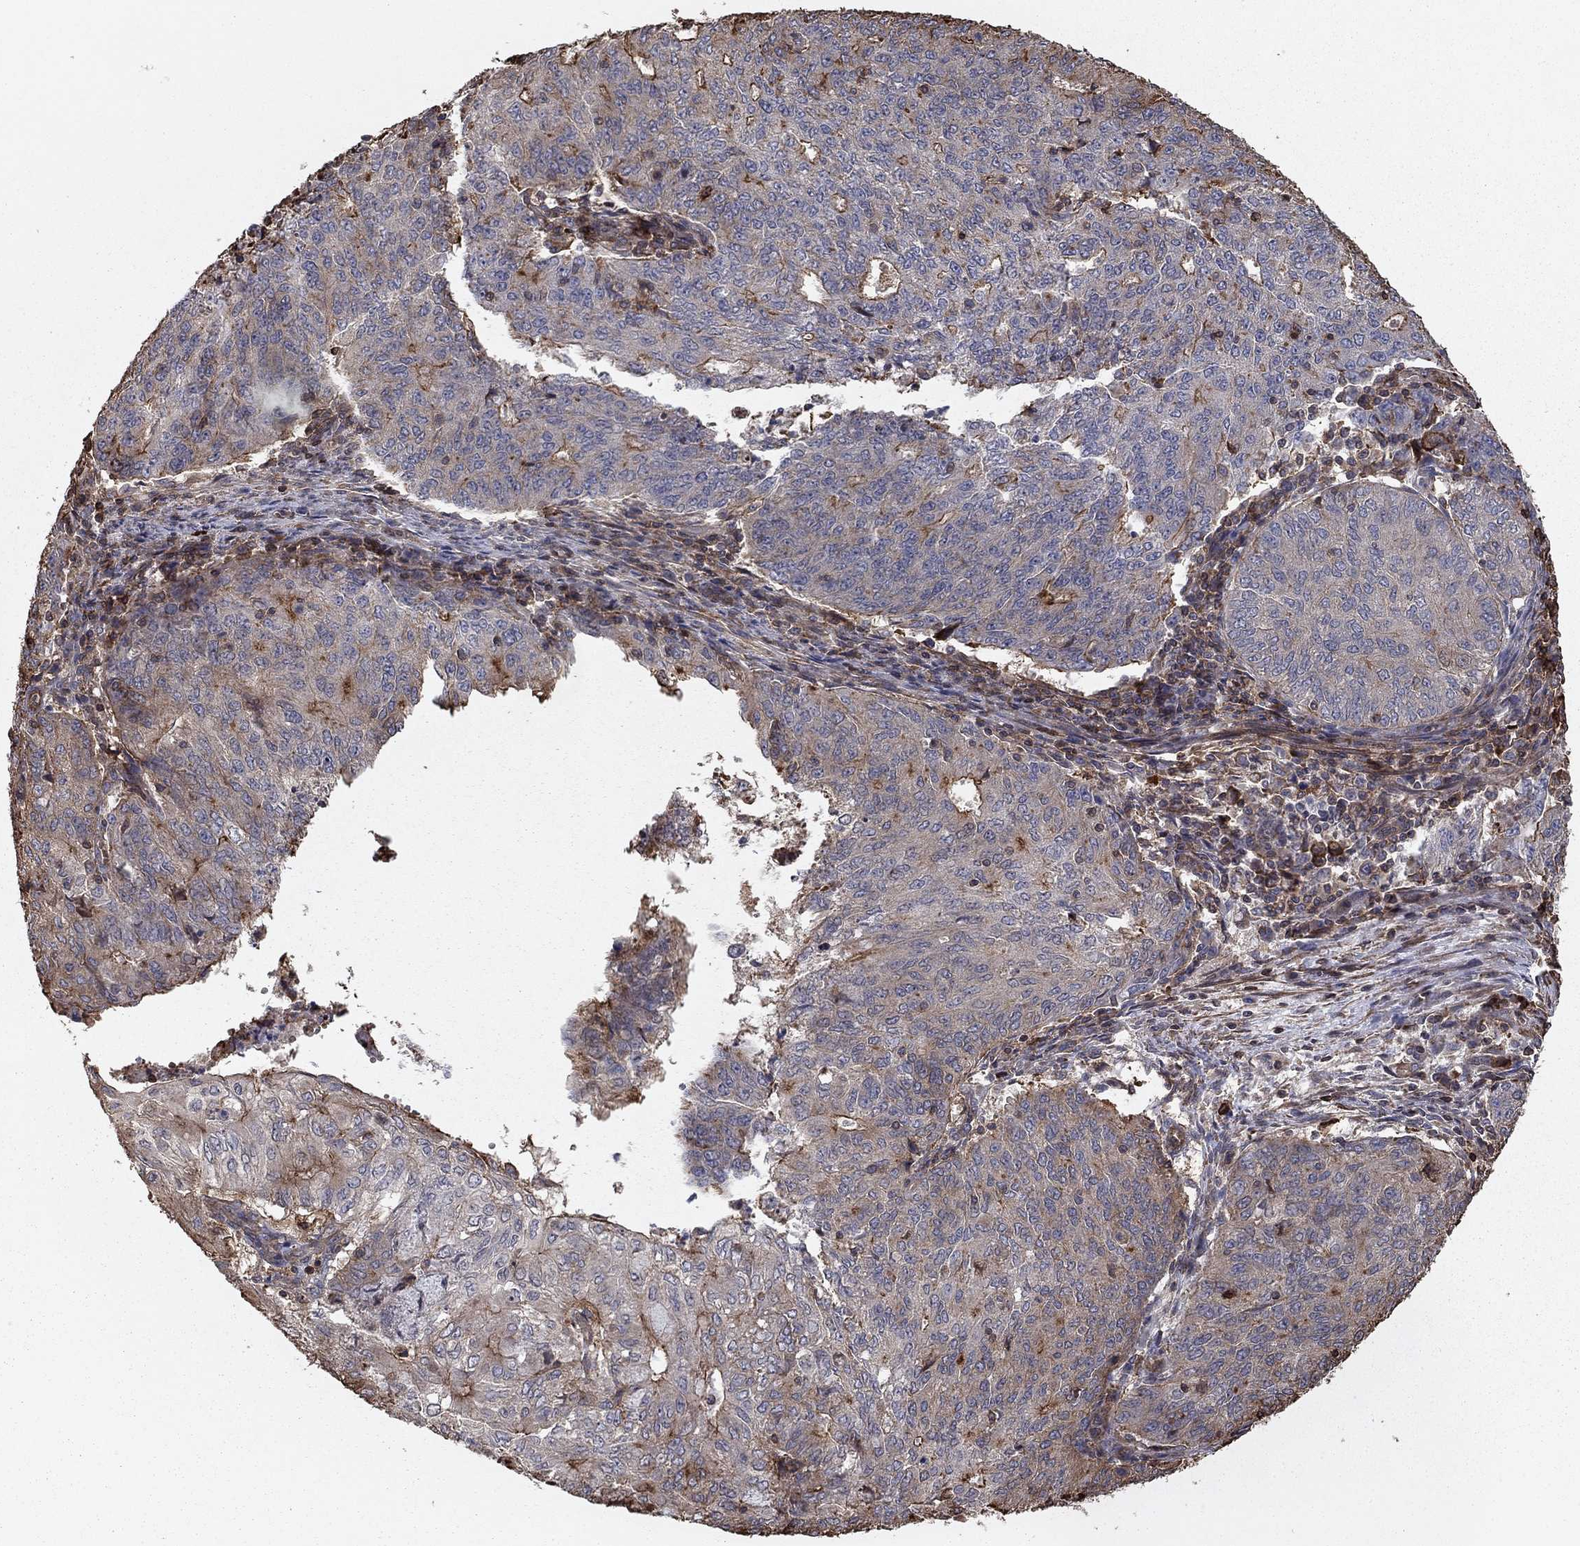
{"staining": {"intensity": "negative", "quantity": "none", "location": "none"}, "tissue": "endometrial cancer", "cell_type": "Tumor cells", "image_type": "cancer", "snomed": [{"axis": "morphology", "description": "Adenocarcinoma, NOS"}, {"axis": "topography", "description": "Endometrium"}], "caption": "Immunohistochemistry (IHC) image of neoplastic tissue: human endometrial cancer (adenocarcinoma) stained with DAB (3,3'-diaminobenzidine) displays no significant protein staining in tumor cells.", "gene": "HABP4", "patient": {"sex": "female", "age": 82}}